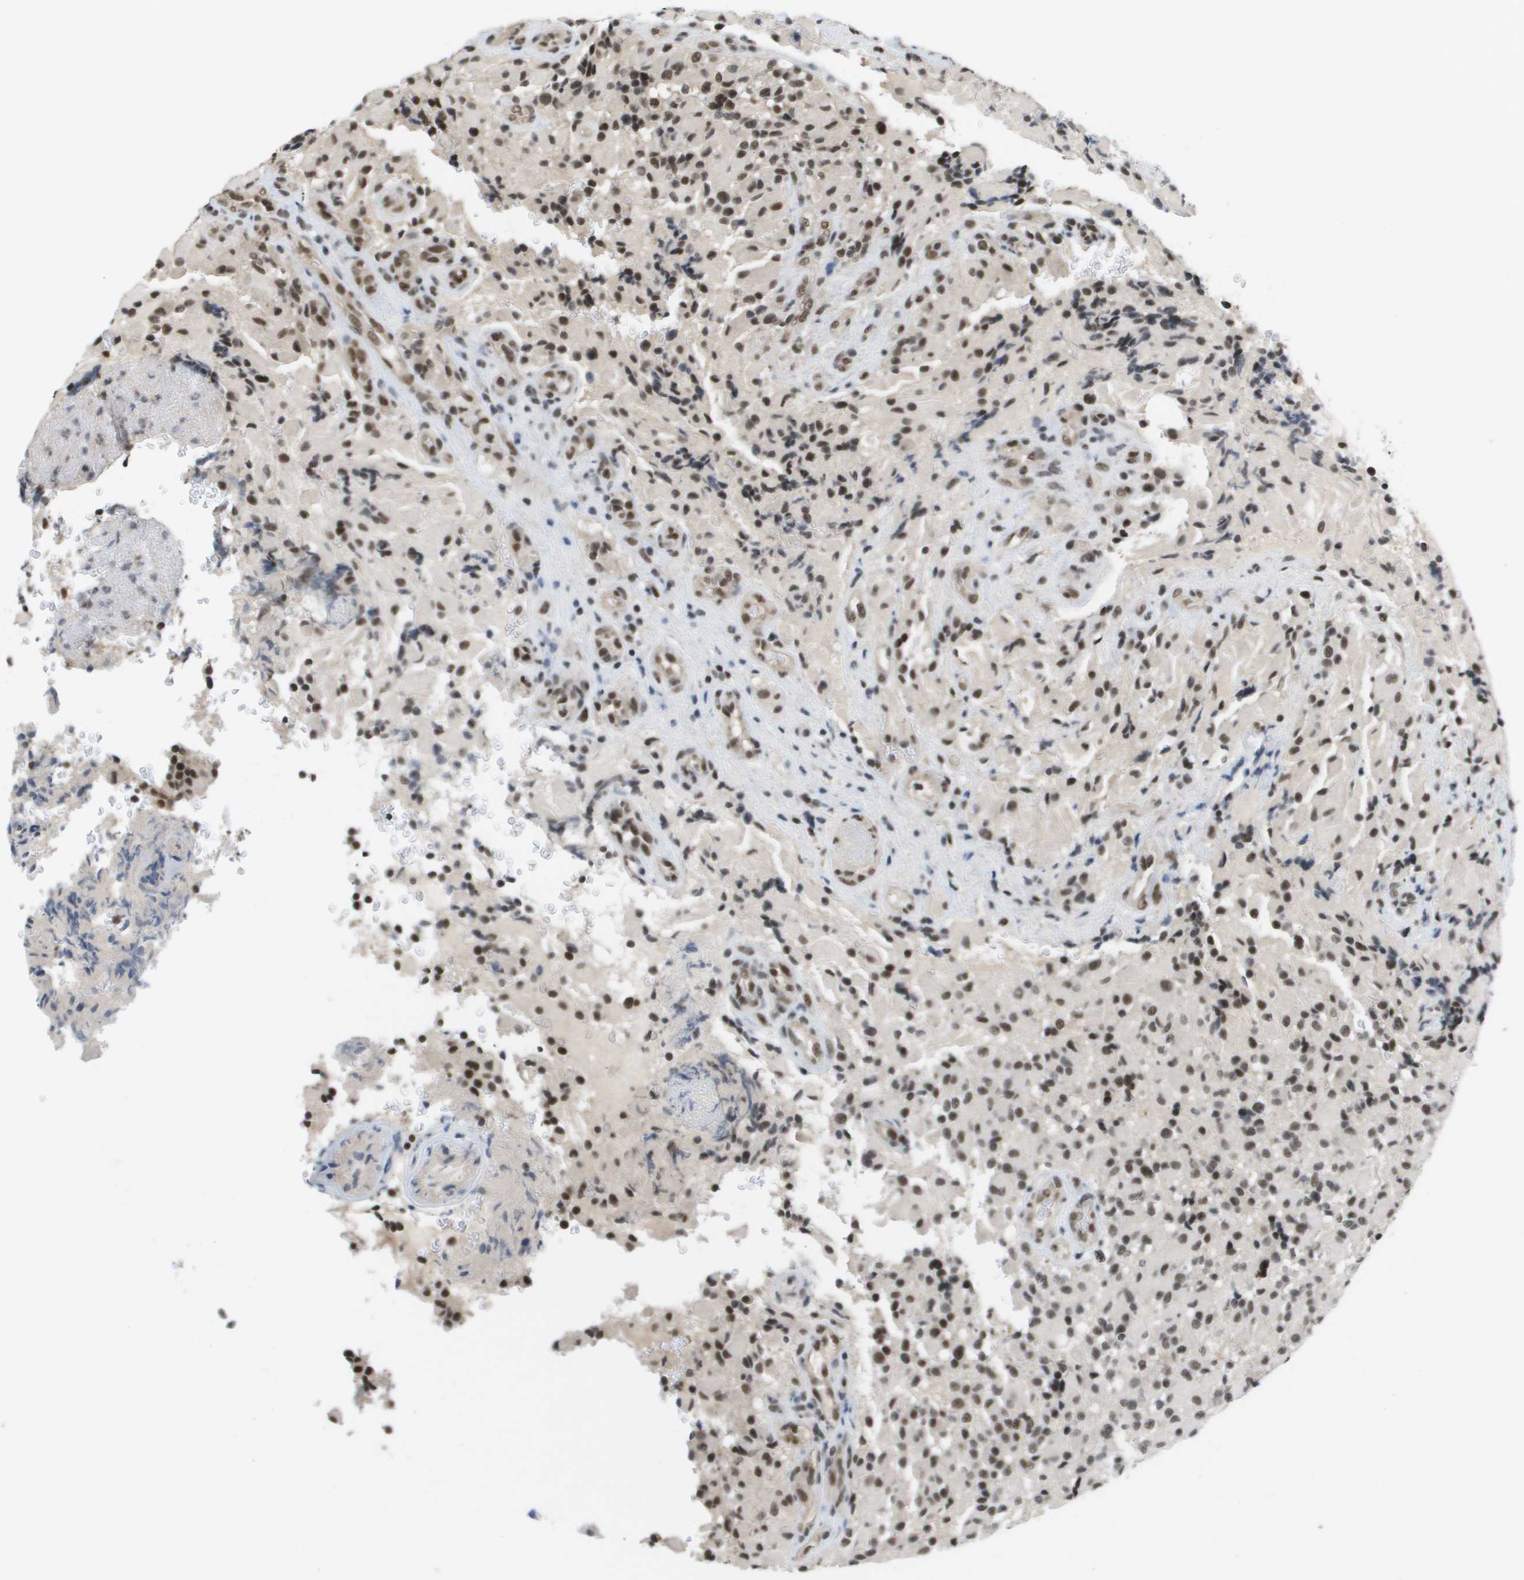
{"staining": {"intensity": "moderate", "quantity": ">75%", "location": "nuclear"}, "tissue": "glioma", "cell_type": "Tumor cells", "image_type": "cancer", "snomed": [{"axis": "morphology", "description": "Glioma, malignant, High grade"}, {"axis": "topography", "description": "Brain"}], "caption": "Moderate nuclear staining for a protein is seen in about >75% of tumor cells of malignant high-grade glioma using IHC.", "gene": "ISY1", "patient": {"sex": "male", "age": 71}}